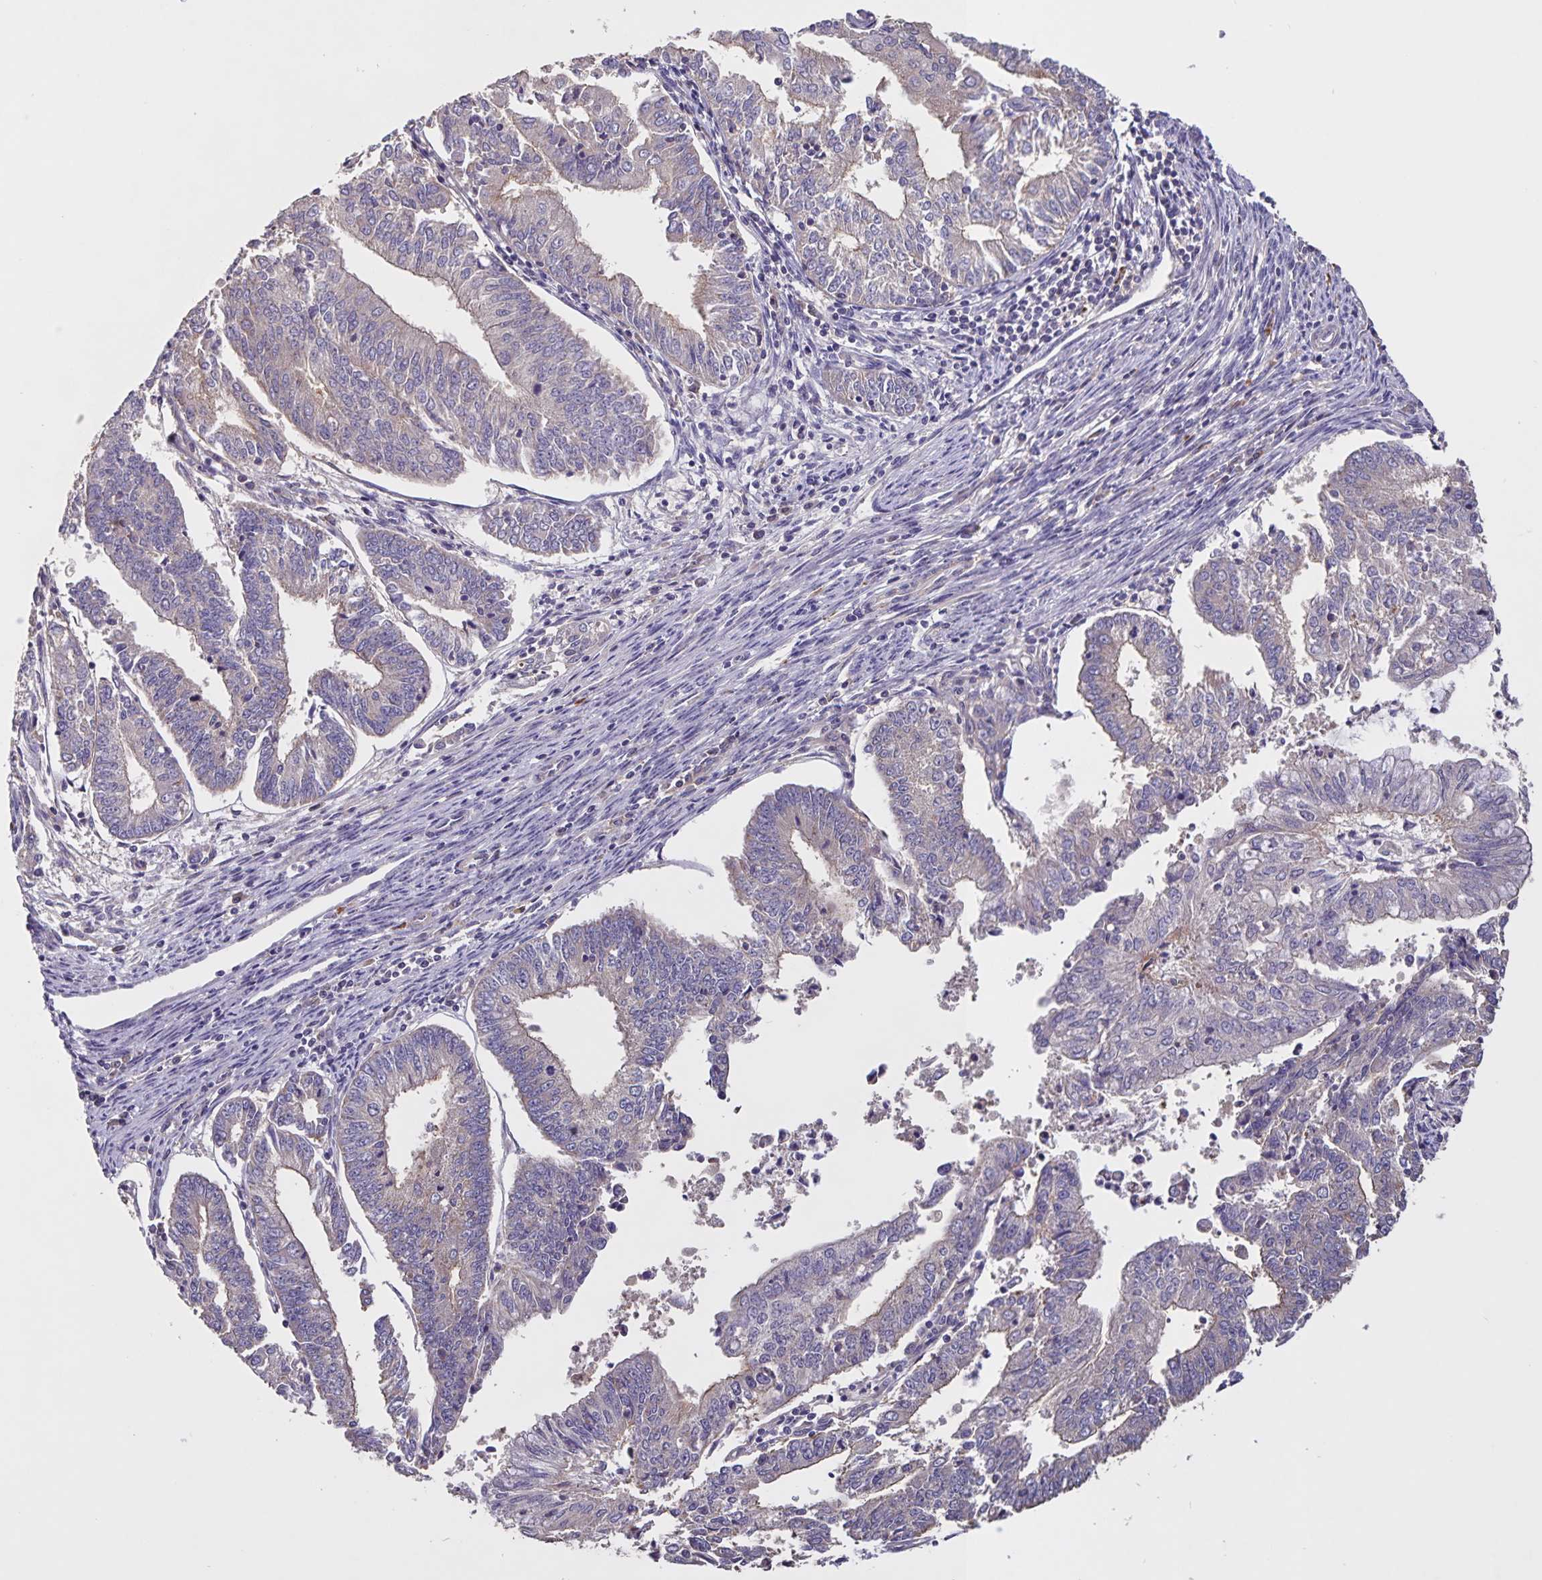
{"staining": {"intensity": "weak", "quantity": "<25%", "location": "cytoplasmic/membranous"}, "tissue": "endometrial cancer", "cell_type": "Tumor cells", "image_type": "cancer", "snomed": [{"axis": "morphology", "description": "Adenocarcinoma, NOS"}, {"axis": "topography", "description": "Endometrium"}], "caption": "Immunohistochemical staining of endometrial adenocarcinoma exhibits no significant expression in tumor cells. Nuclei are stained in blue.", "gene": "FBXL16", "patient": {"sex": "female", "age": 61}}